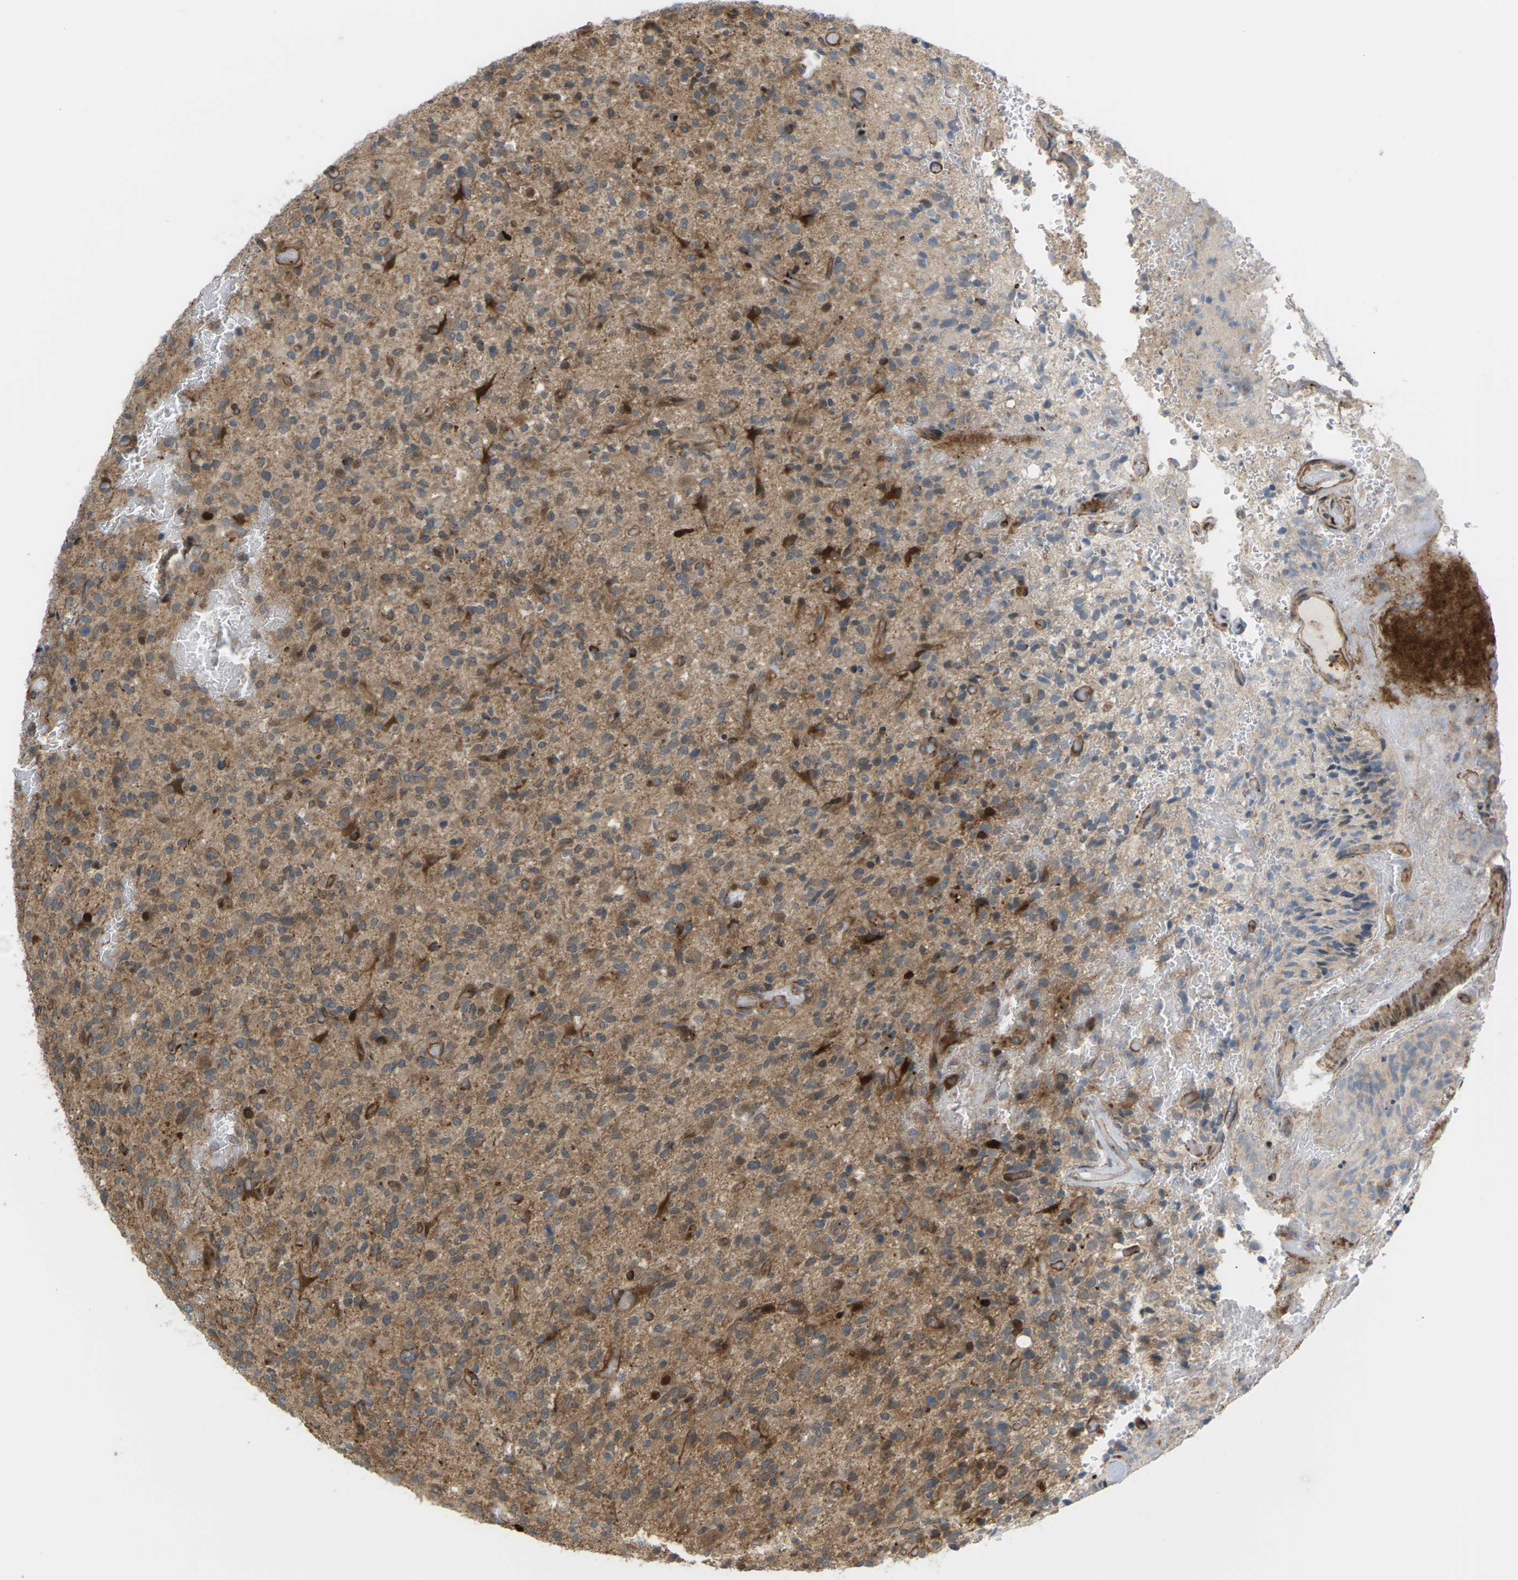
{"staining": {"intensity": "moderate", "quantity": ">75%", "location": "cytoplasmic/membranous"}, "tissue": "glioma", "cell_type": "Tumor cells", "image_type": "cancer", "snomed": [{"axis": "morphology", "description": "Glioma, malignant, High grade"}, {"axis": "topography", "description": "Brain"}], "caption": "There is medium levels of moderate cytoplasmic/membranous expression in tumor cells of malignant high-grade glioma, as demonstrated by immunohistochemical staining (brown color).", "gene": "ROBO1", "patient": {"sex": "male", "age": 71}}